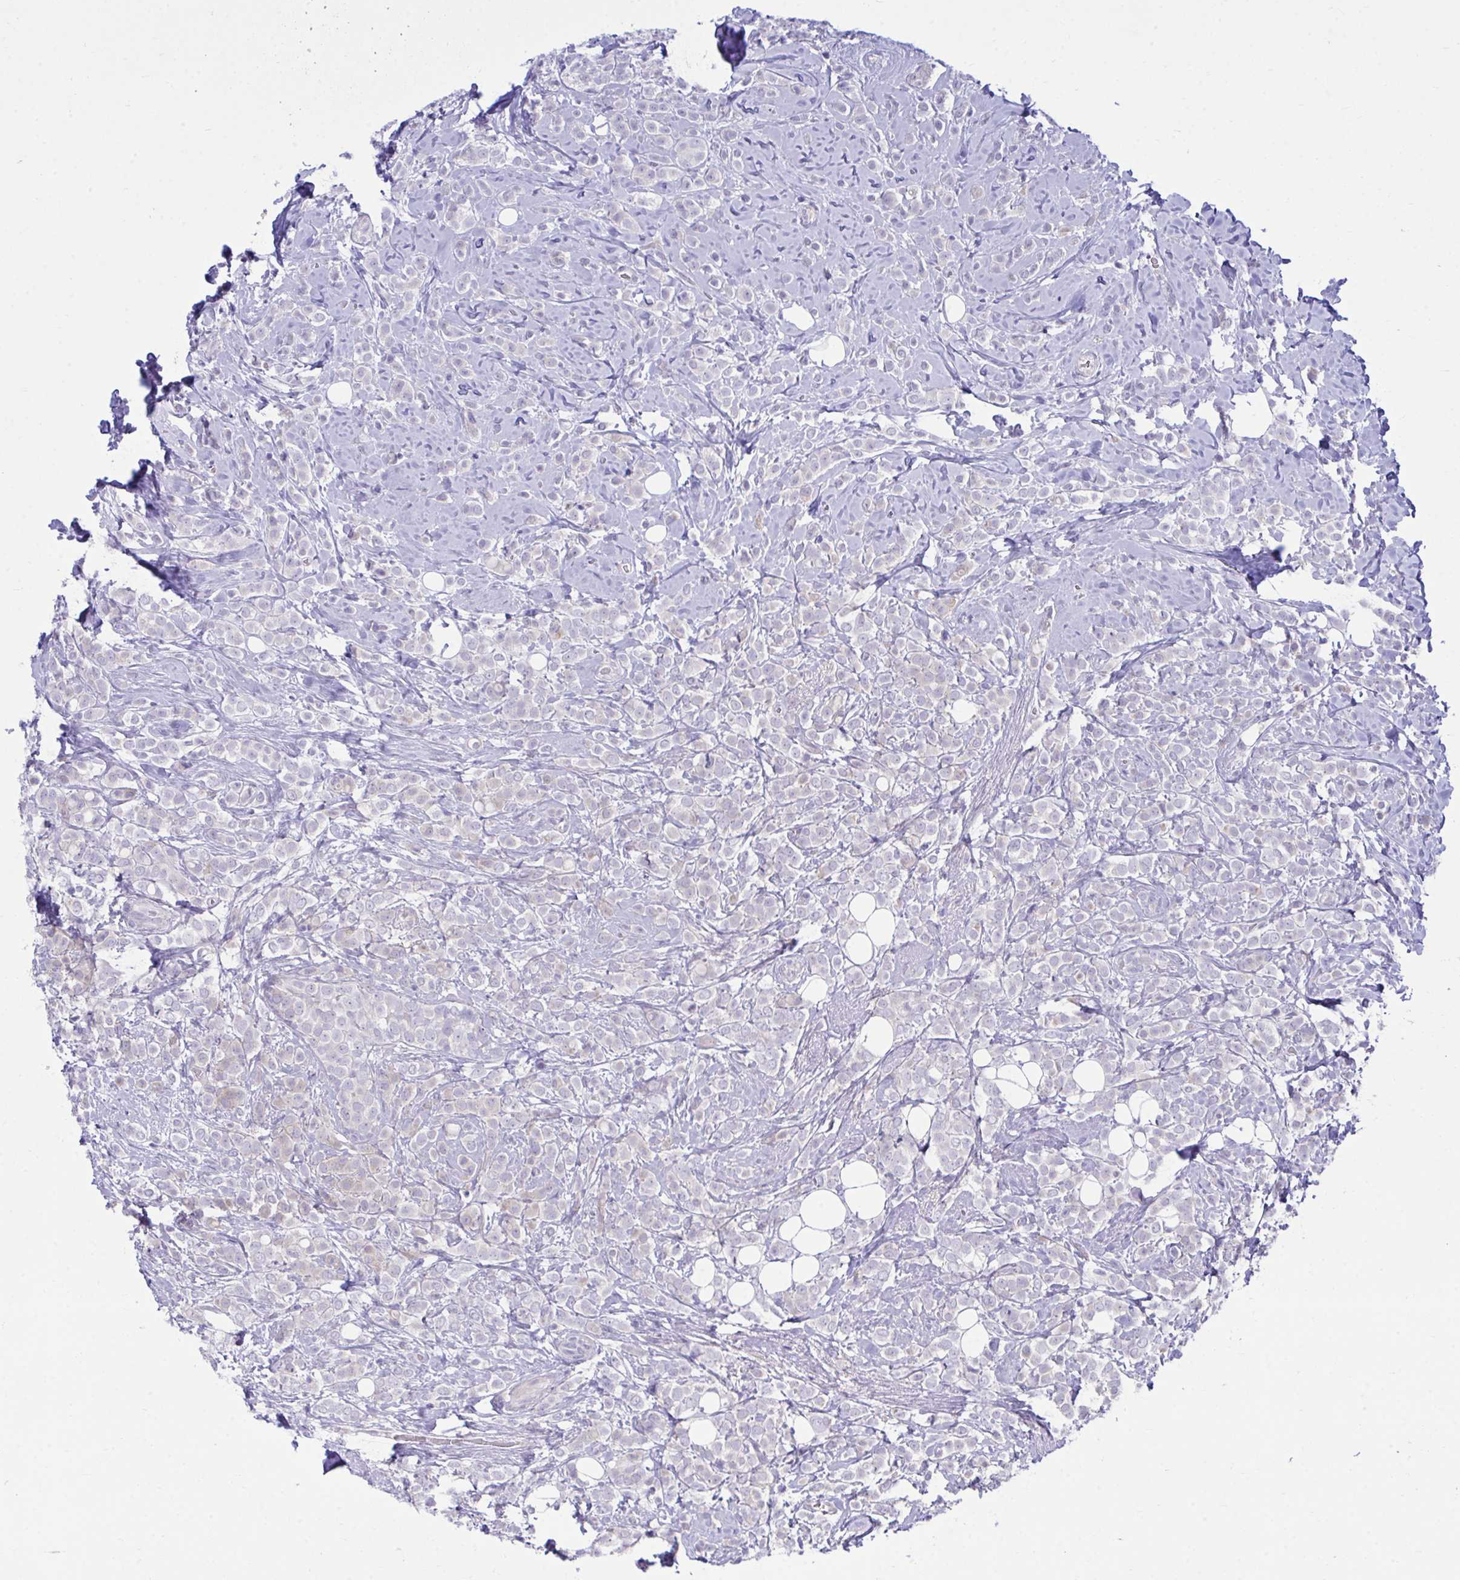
{"staining": {"intensity": "negative", "quantity": "none", "location": "none"}, "tissue": "breast cancer", "cell_type": "Tumor cells", "image_type": "cancer", "snomed": [{"axis": "morphology", "description": "Lobular carcinoma"}, {"axis": "topography", "description": "Breast"}], "caption": "Immunohistochemistry histopathology image of neoplastic tissue: human breast cancer (lobular carcinoma) stained with DAB demonstrates no significant protein staining in tumor cells.", "gene": "MED9", "patient": {"sex": "female", "age": 49}}